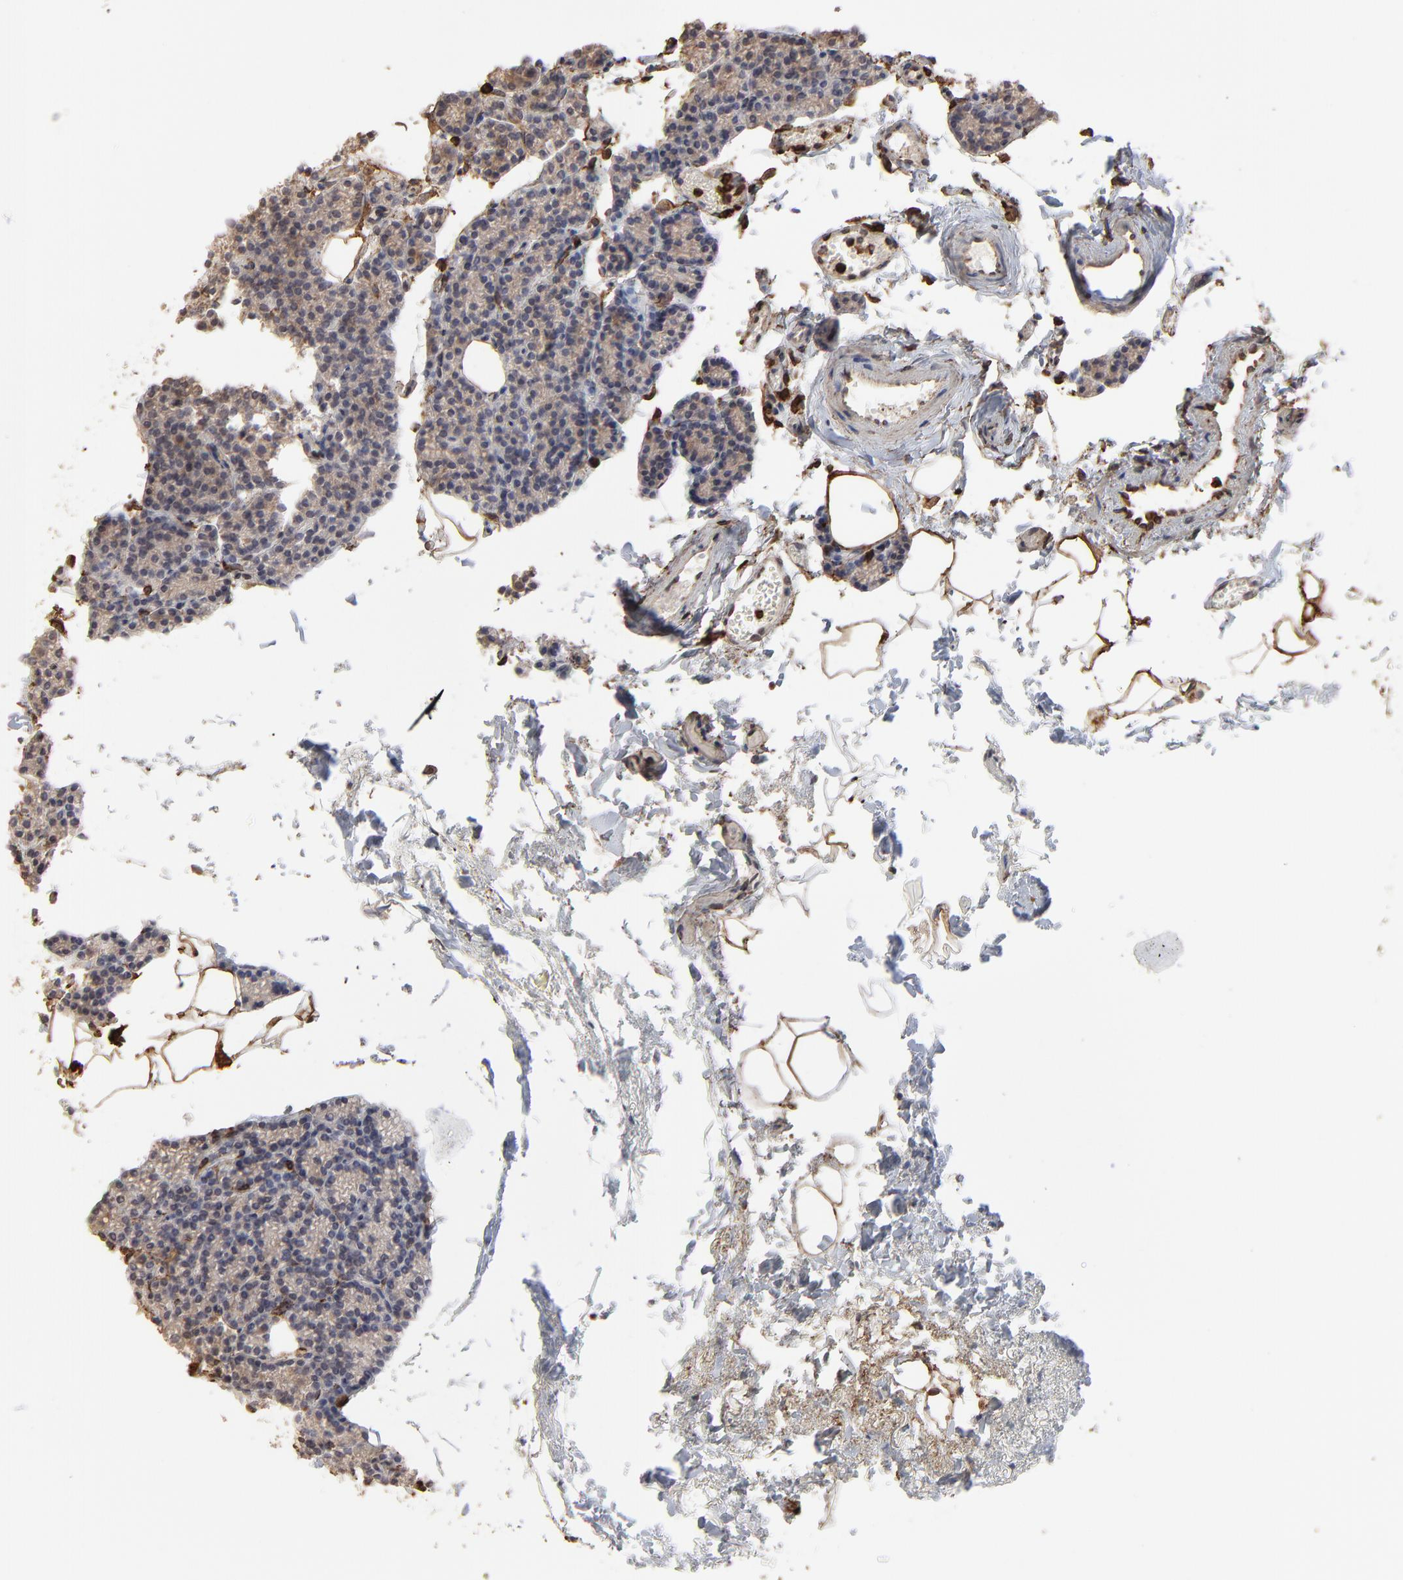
{"staining": {"intensity": "weak", "quantity": "<25%", "location": "cytoplasmic/membranous,nuclear"}, "tissue": "parathyroid gland", "cell_type": "Glandular cells", "image_type": "normal", "snomed": [{"axis": "morphology", "description": "Normal tissue, NOS"}, {"axis": "topography", "description": "Parathyroid gland"}], "caption": "Immunohistochemistry micrograph of benign parathyroid gland stained for a protein (brown), which exhibits no expression in glandular cells.", "gene": "SLC6A14", "patient": {"sex": "female", "age": 60}}